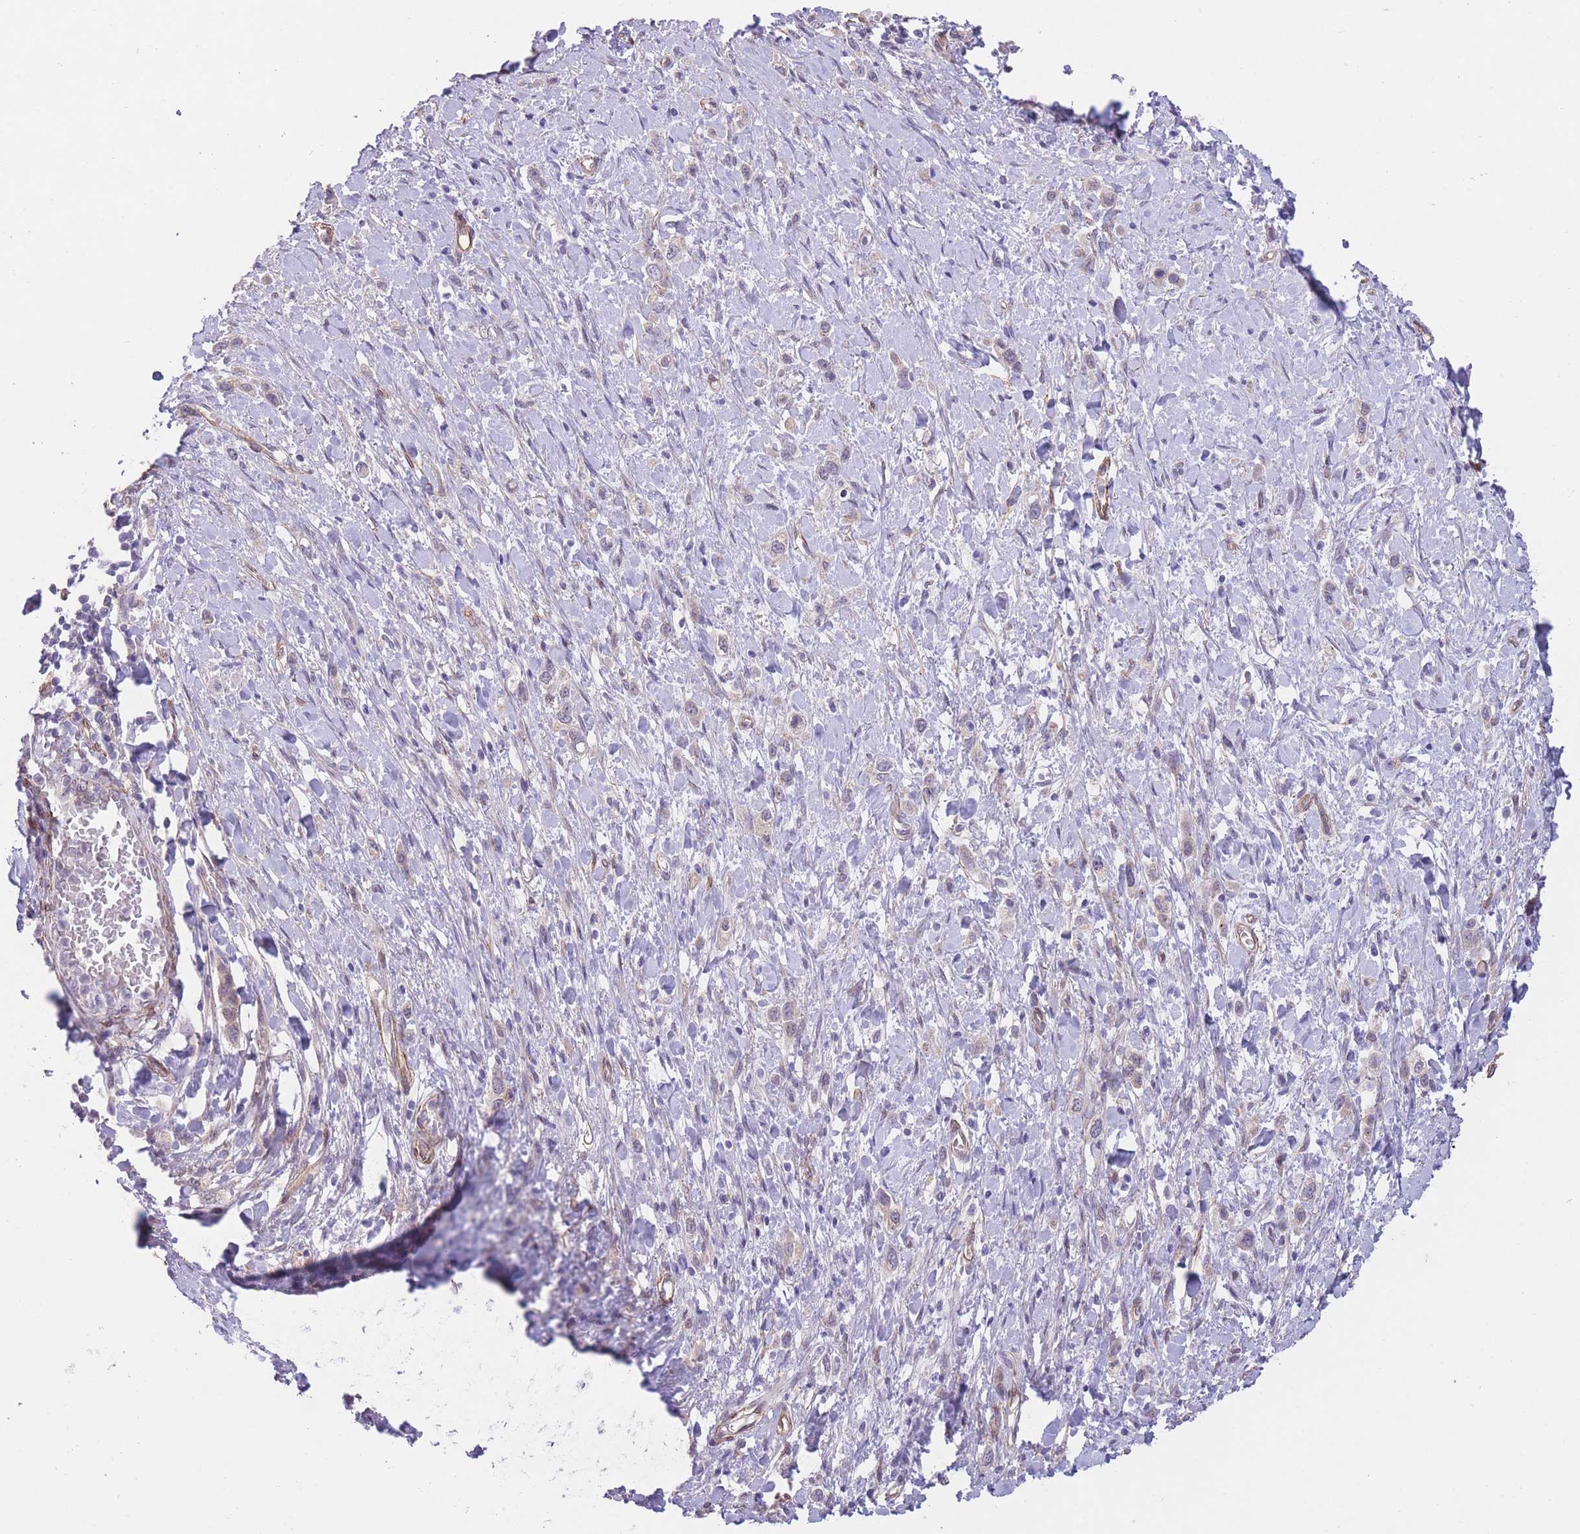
{"staining": {"intensity": "weak", "quantity": "<25%", "location": "cytoplasmic/membranous"}, "tissue": "stomach cancer", "cell_type": "Tumor cells", "image_type": "cancer", "snomed": [{"axis": "morphology", "description": "Adenocarcinoma, NOS"}, {"axis": "topography", "description": "Stomach"}], "caption": "A high-resolution micrograph shows immunohistochemistry staining of stomach cancer (adenocarcinoma), which displays no significant staining in tumor cells.", "gene": "QTRT1", "patient": {"sex": "female", "age": 65}}